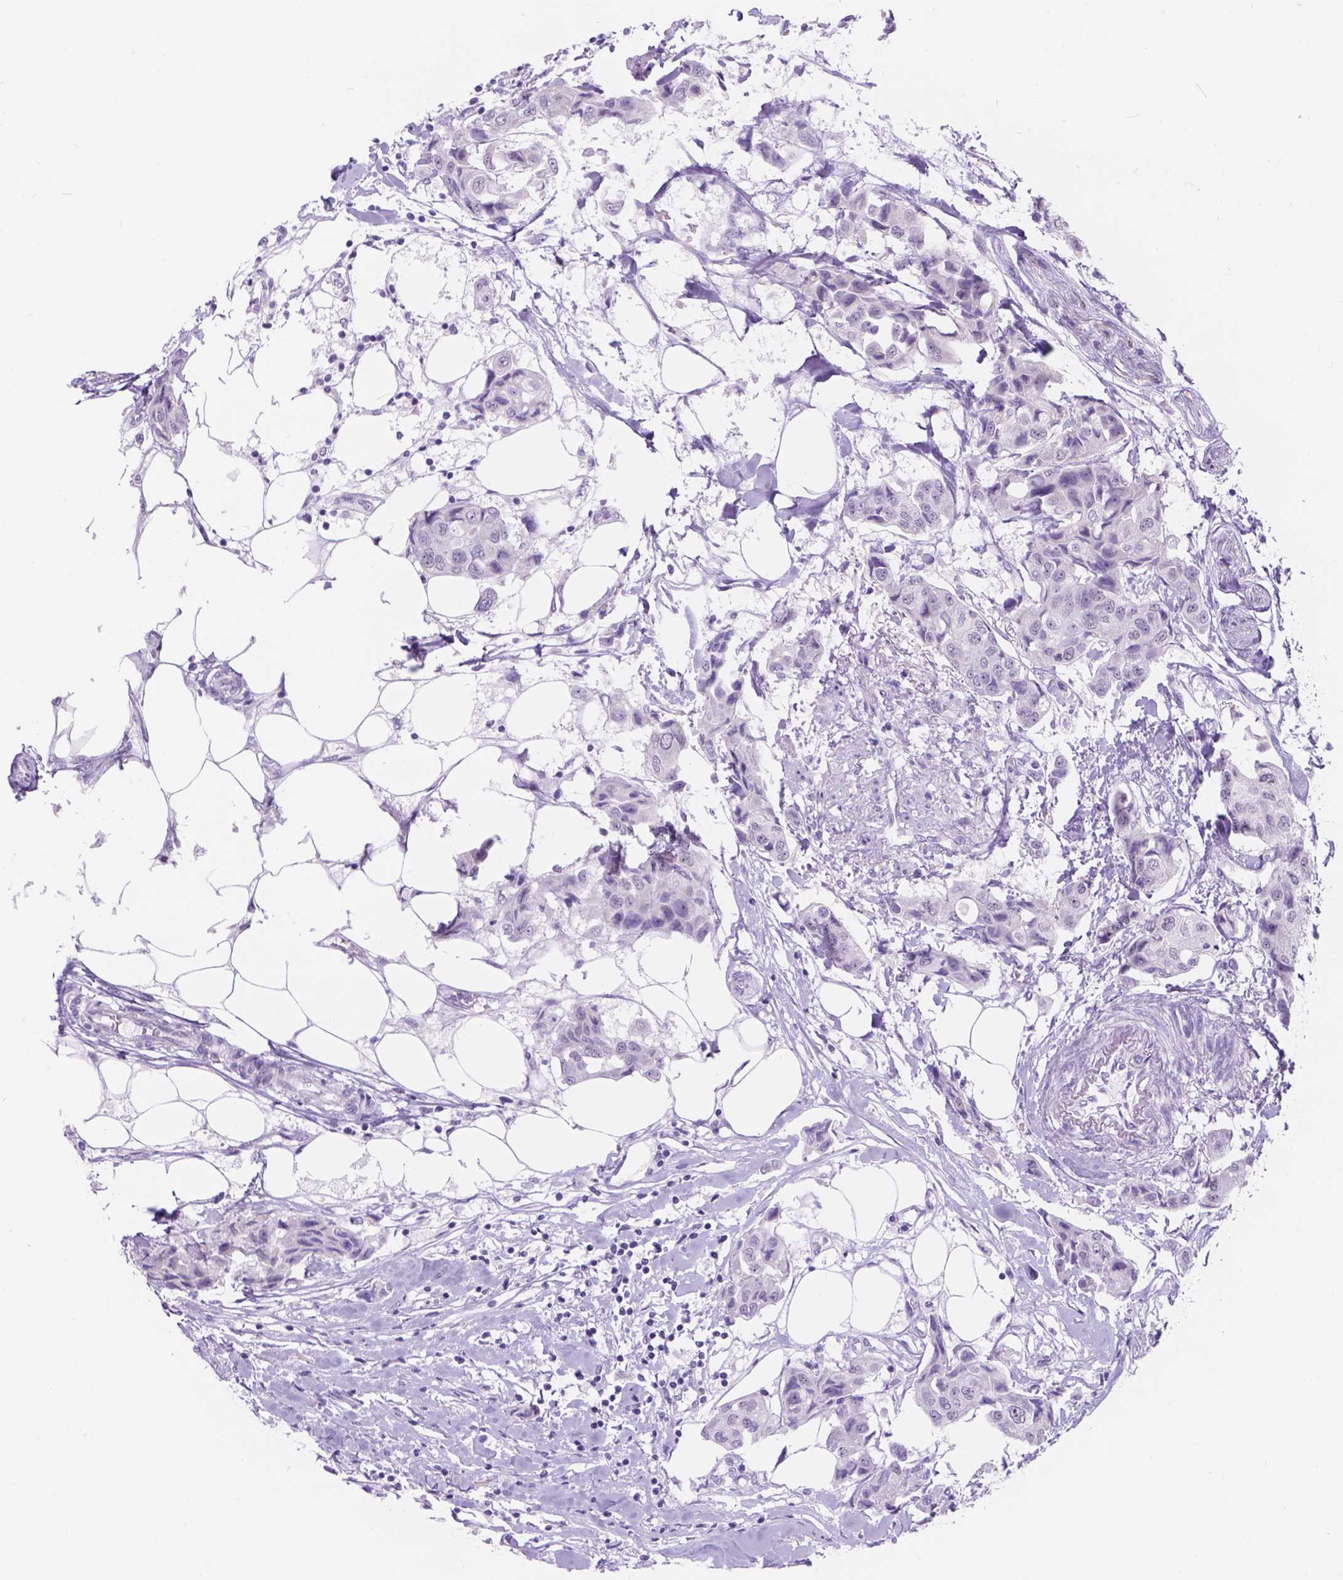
{"staining": {"intensity": "negative", "quantity": "none", "location": "none"}, "tissue": "breast cancer", "cell_type": "Tumor cells", "image_type": "cancer", "snomed": [{"axis": "morphology", "description": "Duct carcinoma"}, {"axis": "topography", "description": "Breast"}, {"axis": "topography", "description": "Lymph node"}], "caption": "This is an immunohistochemistry (IHC) image of human intraductal carcinoma (breast). There is no expression in tumor cells.", "gene": "DCC", "patient": {"sex": "female", "age": 80}}